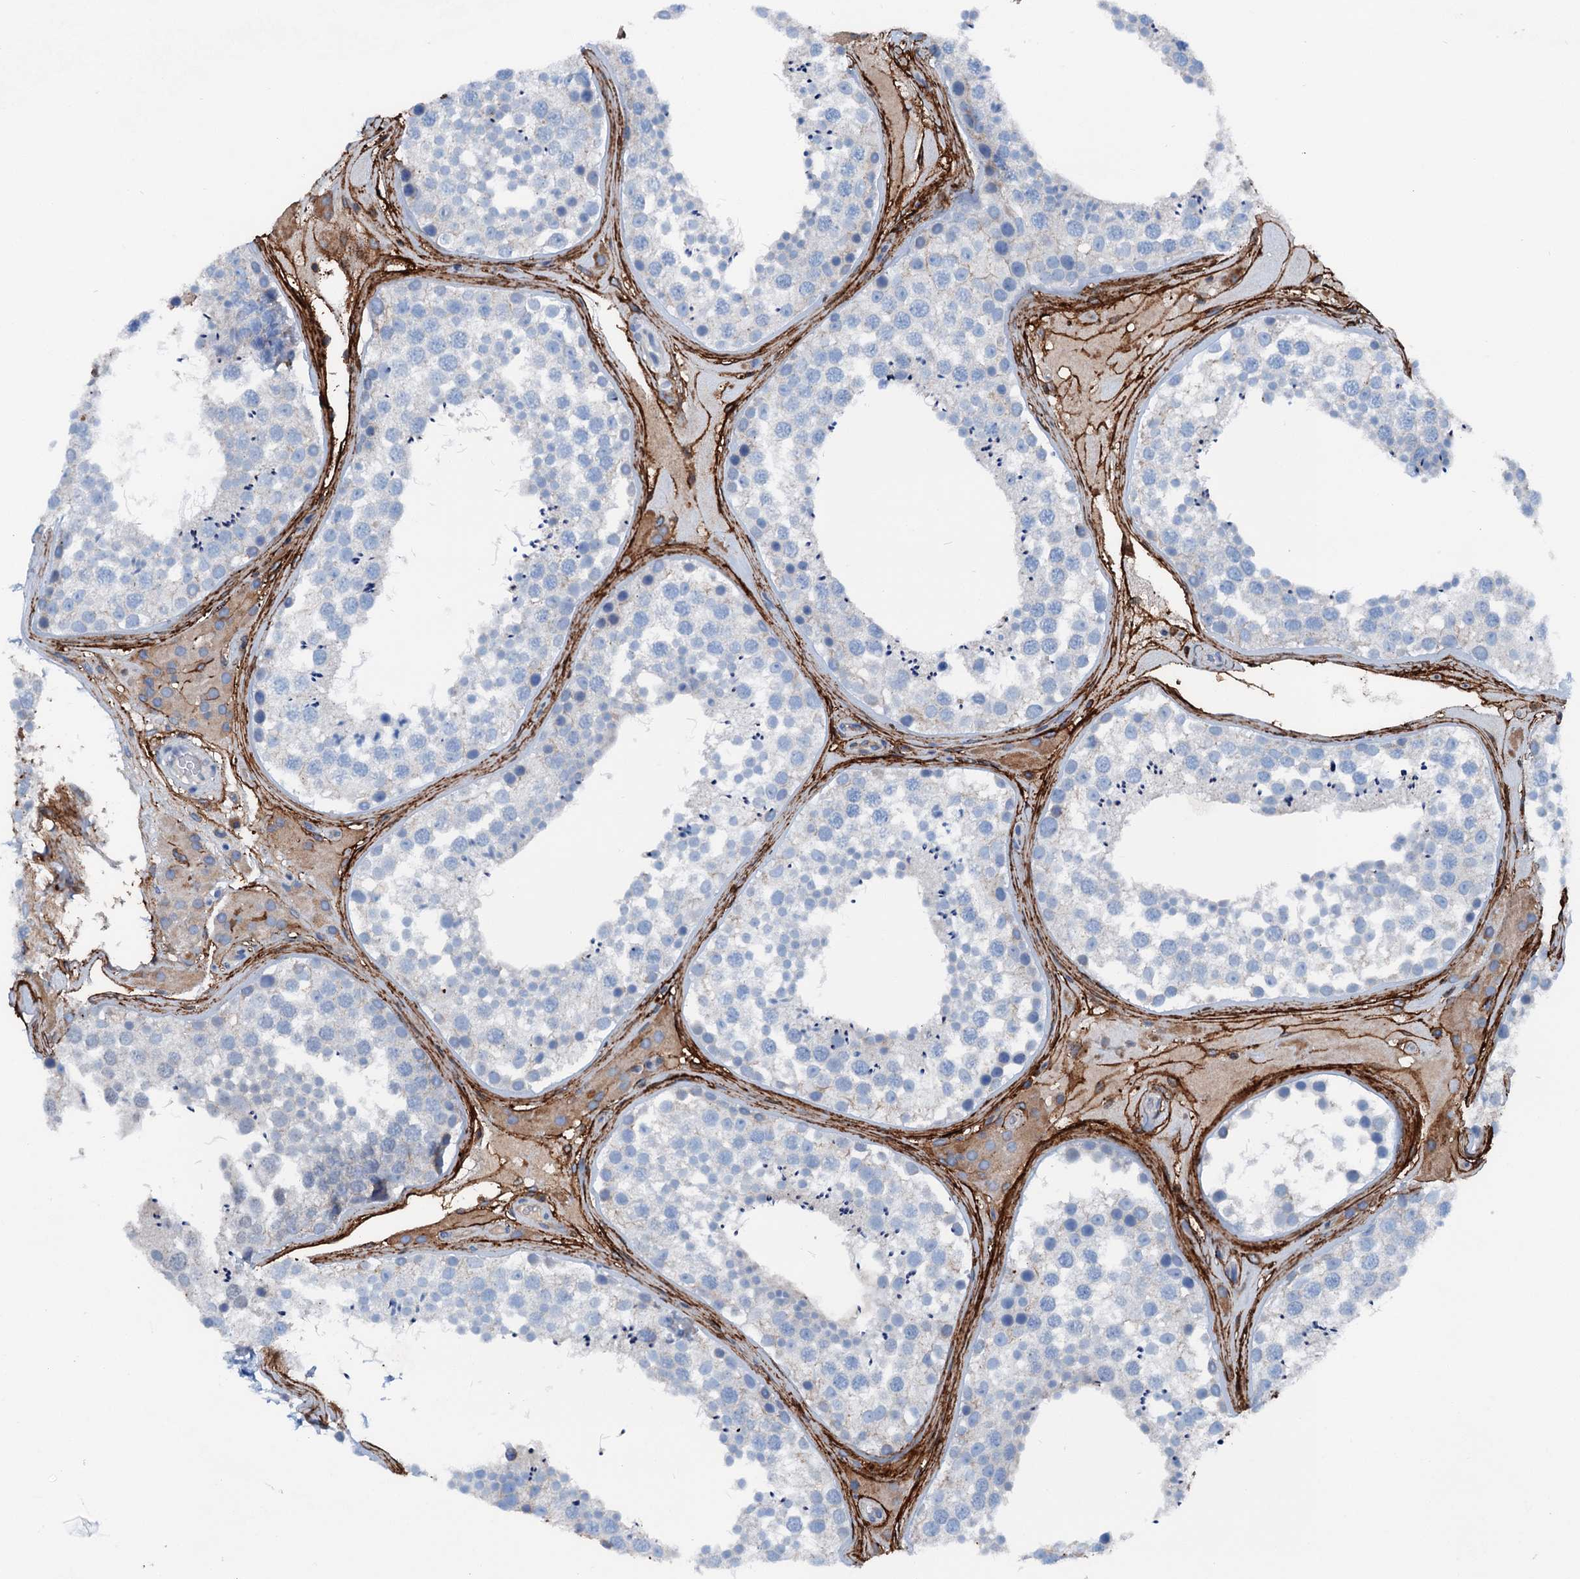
{"staining": {"intensity": "negative", "quantity": "none", "location": "none"}, "tissue": "testis", "cell_type": "Cells in seminiferous ducts", "image_type": "normal", "snomed": [{"axis": "morphology", "description": "Normal tissue, NOS"}, {"axis": "topography", "description": "Testis"}], "caption": "An IHC photomicrograph of unremarkable testis is shown. There is no staining in cells in seminiferous ducts of testis. (DAB (3,3'-diaminobenzidine) immunohistochemistry with hematoxylin counter stain).", "gene": "C1QTNF4", "patient": {"sex": "male", "age": 46}}